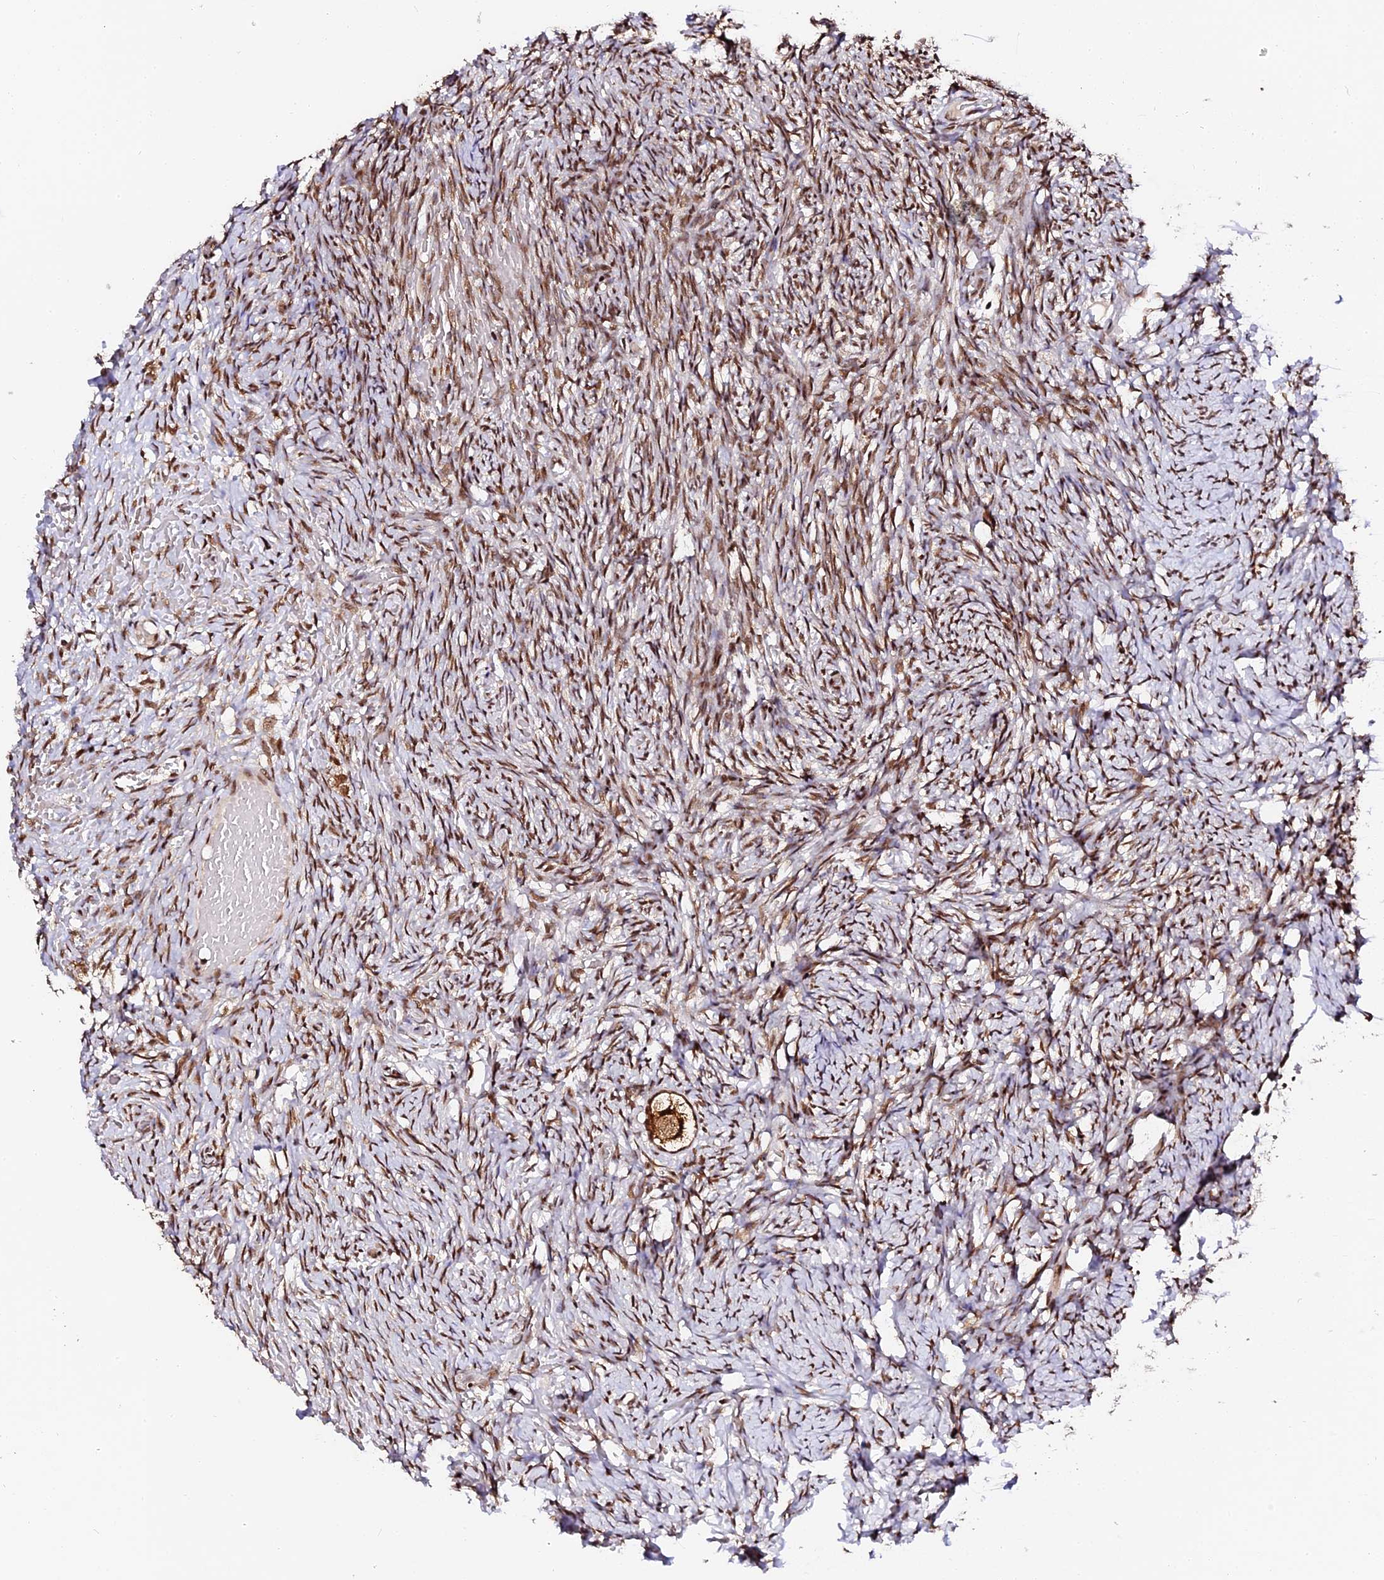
{"staining": {"intensity": "strong", "quantity": ">75%", "location": "cytoplasmic/membranous,nuclear"}, "tissue": "ovary", "cell_type": "Follicle cells", "image_type": "normal", "snomed": [{"axis": "morphology", "description": "Adenocarcinoma, NOS"}, {"axis": "topography", "description": "Endometrium"}], "caption": "Ovary stained with a brown dye demonstrates strong cytoplasmic/membranous,nuclear positive staining in about >75% of follicle cells.", "gene": "MCRS1", "patient": {"sex": "female", "age": 32}}